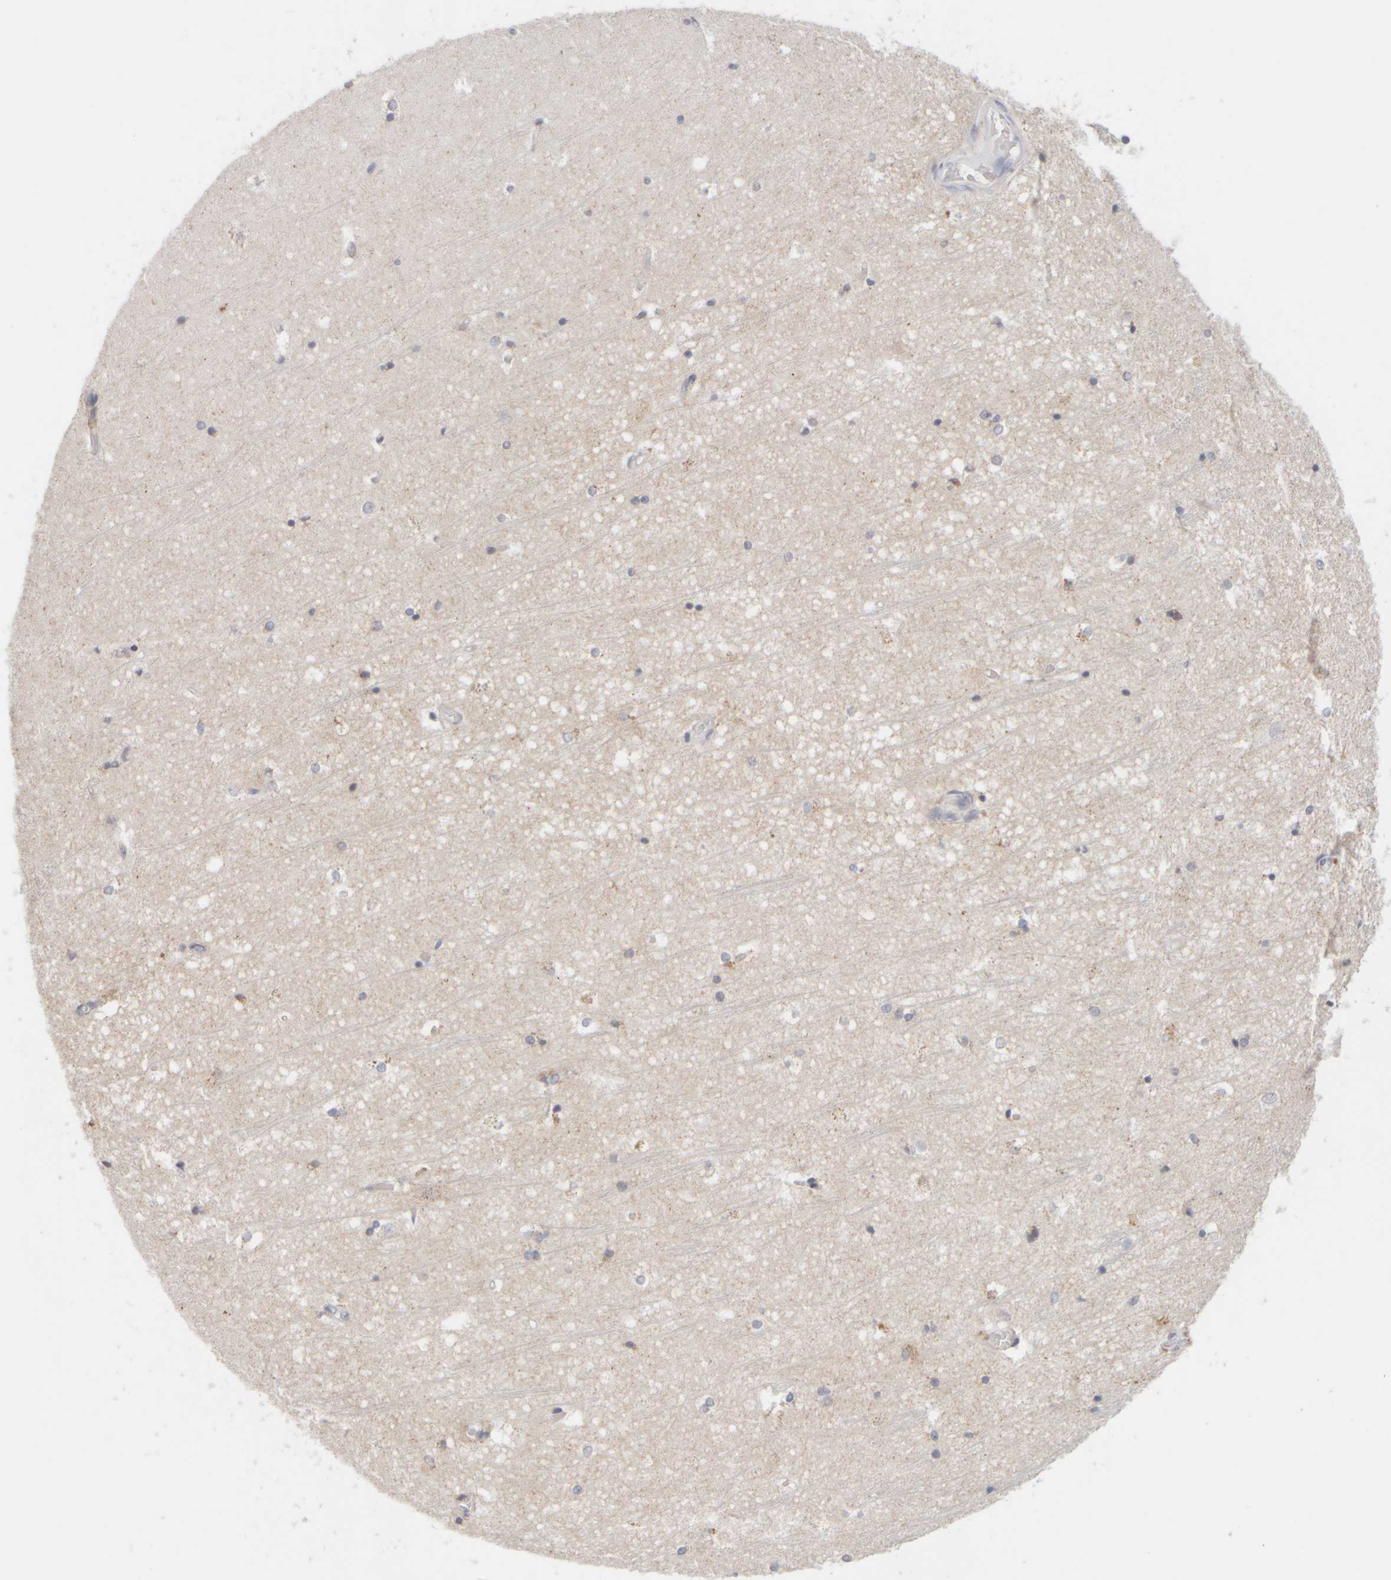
{"staining": {"intensity": "weak", "quantity": "<25%", "location": "cytoplasmic/membranous"}, "tissue": "hippocampus", "cell_type": "Glial cells", "image_type": "normal", "snomed": [{"axis": "morphology", "description": "Normal tissue, NOS"}, {"axis": "topography", "description": "Hippocampus"}], "caption": "DAB immunohistochemical staining of normal hippocampus reveals no significant staining in glial cells. (DAB immunohistochemistry visualized using brightfield microscopy, high magnification).", "gene": "ZNF112", "patient": {"sex": "male", "age": 45}}